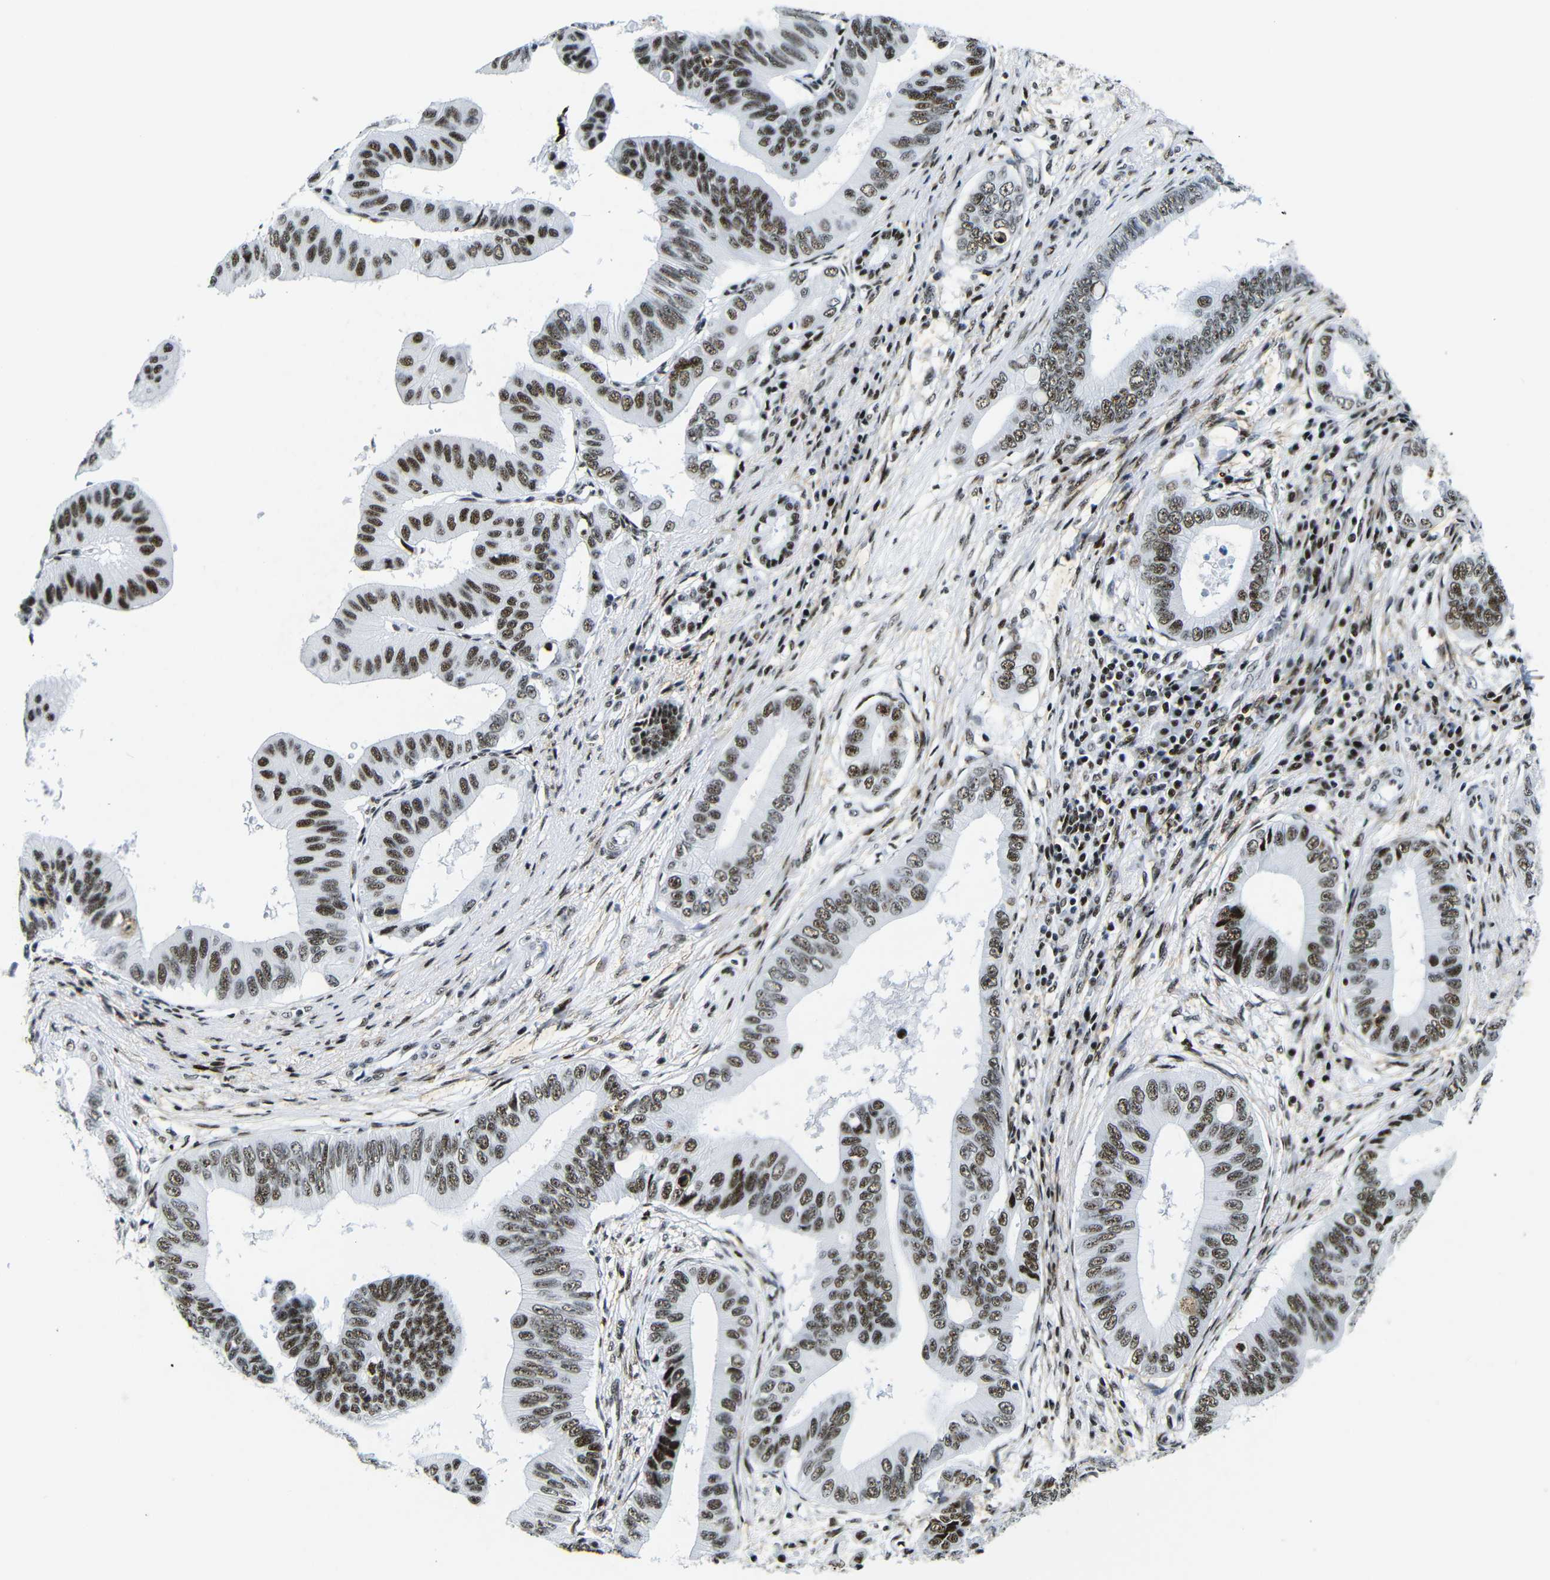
{"staining": {"intensity": "strong", "quantity": ">75%", "location": "nuclear"}, "tissue": "pancreatic cancer", "cell_type": "Tumor cells", "image_type": "cancer", "snomed": [{"axis": "morphology", "description": "Adenocarcinoma, NOS"}, {"axis": "topography", "description": "Pancreas"}], "caption": "Immunohistochemistry (IHC) photomicrograph of neoplastic tissue: human pancreatic adenocarcinoma stained using IHC reveals high levels of strong protein expression localized specifically in the nuclear of tumor cells, appearing as a nuclear brown color.", "gene": "SRSF1", "patient": {"sex": "male", "age": 77}}